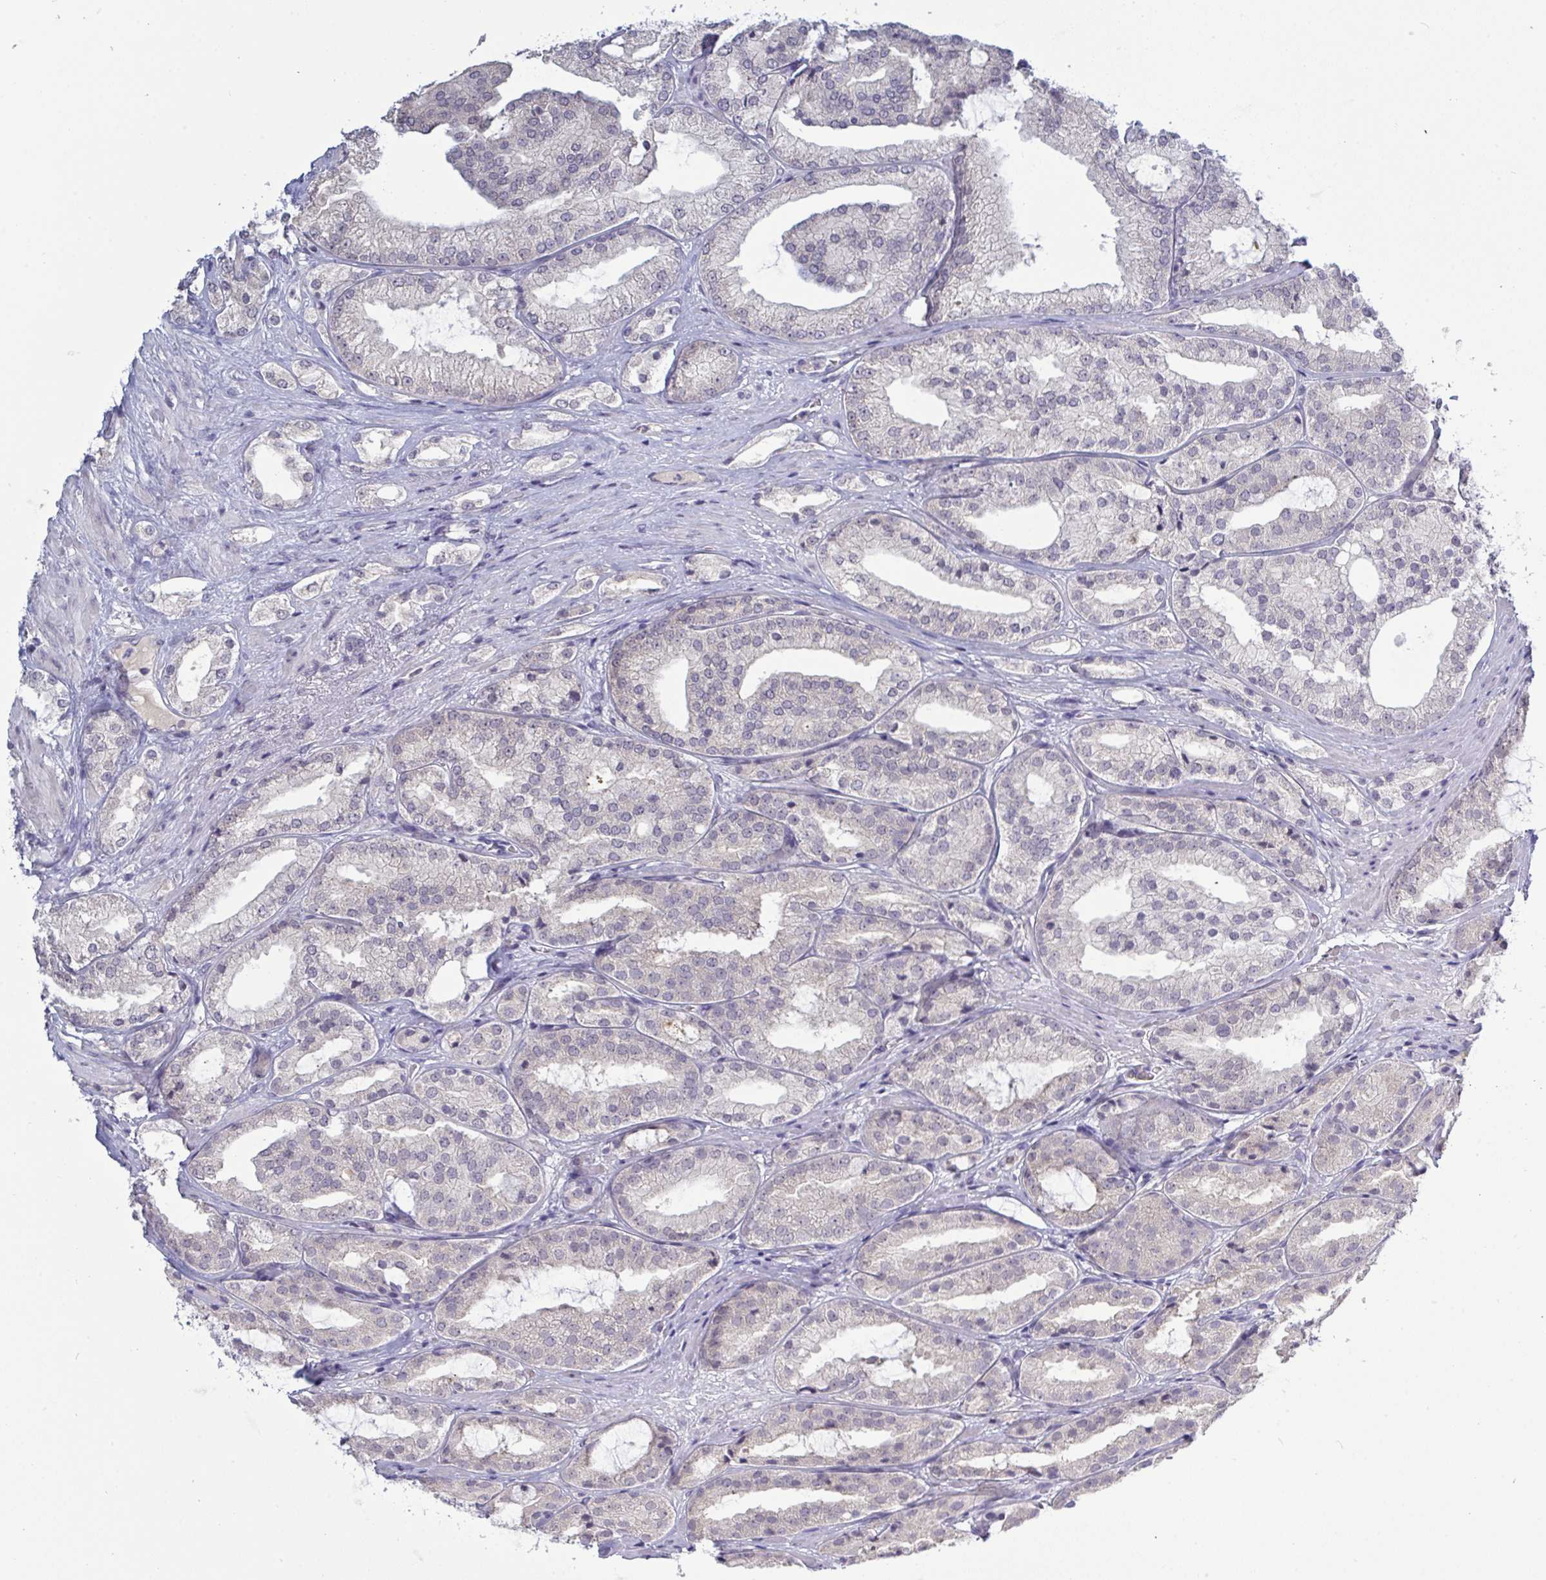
{"staining": {"intensity": "negative", "quantity": "none", "location": "none"}, "tissue": "prostate cancer", "cell_type": "Tumor cells", "image_type": "cancer", "snomed": [{"axis": "morphology", "description": "Adenocarcinoma, High grade"}, {"axis": "topography", "description": "Prostate"}], "caption": "The histopathology image shows no significant positivity in tumor cells of prostate adenocarcinoma (high-grade).", "gene": "ZNF784", "patient": {"sex": "male", "age": 68}}